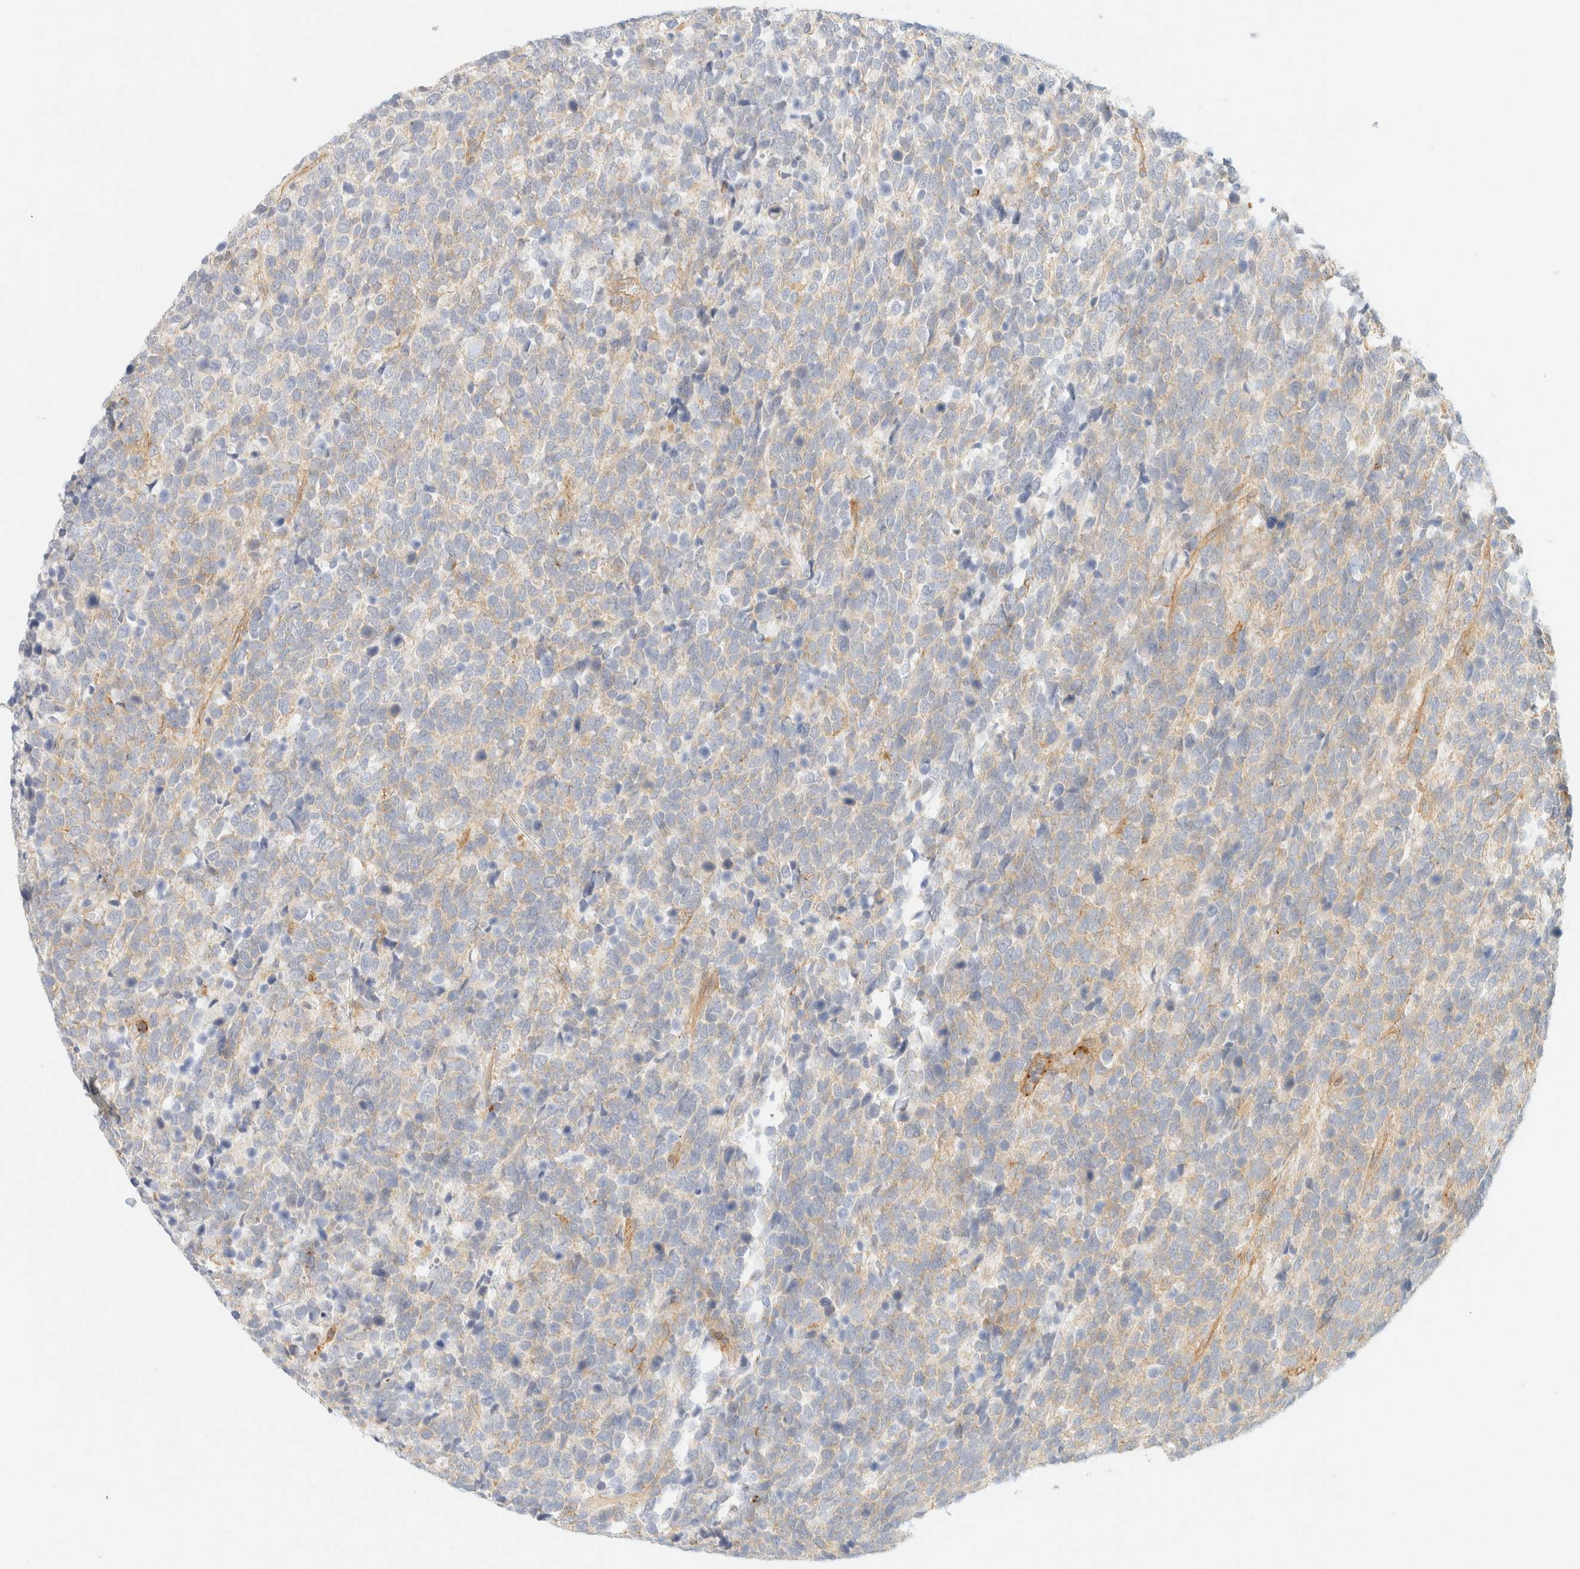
{"staining": {"intensity": "weak", "quantity": "<25%", "location": "cytoplasmic/membranous"}, "tissue": "urothelial cancer", "cell_type": "Tumor cells", "image_type": "cancer", "snomed": [{"axis": "morphology", "description": "Urothelial carcinoma, High grade"}, {"axis": "topography", "description": "Urinary bladder"}], "caption": "High-grade urothelial carcinoma stained for a protein using immunohistochemistry (IHC) exhibits no expression tumor cells.", "gene": "OTOP2", "patient": {"sex": "female", "age": 82}}